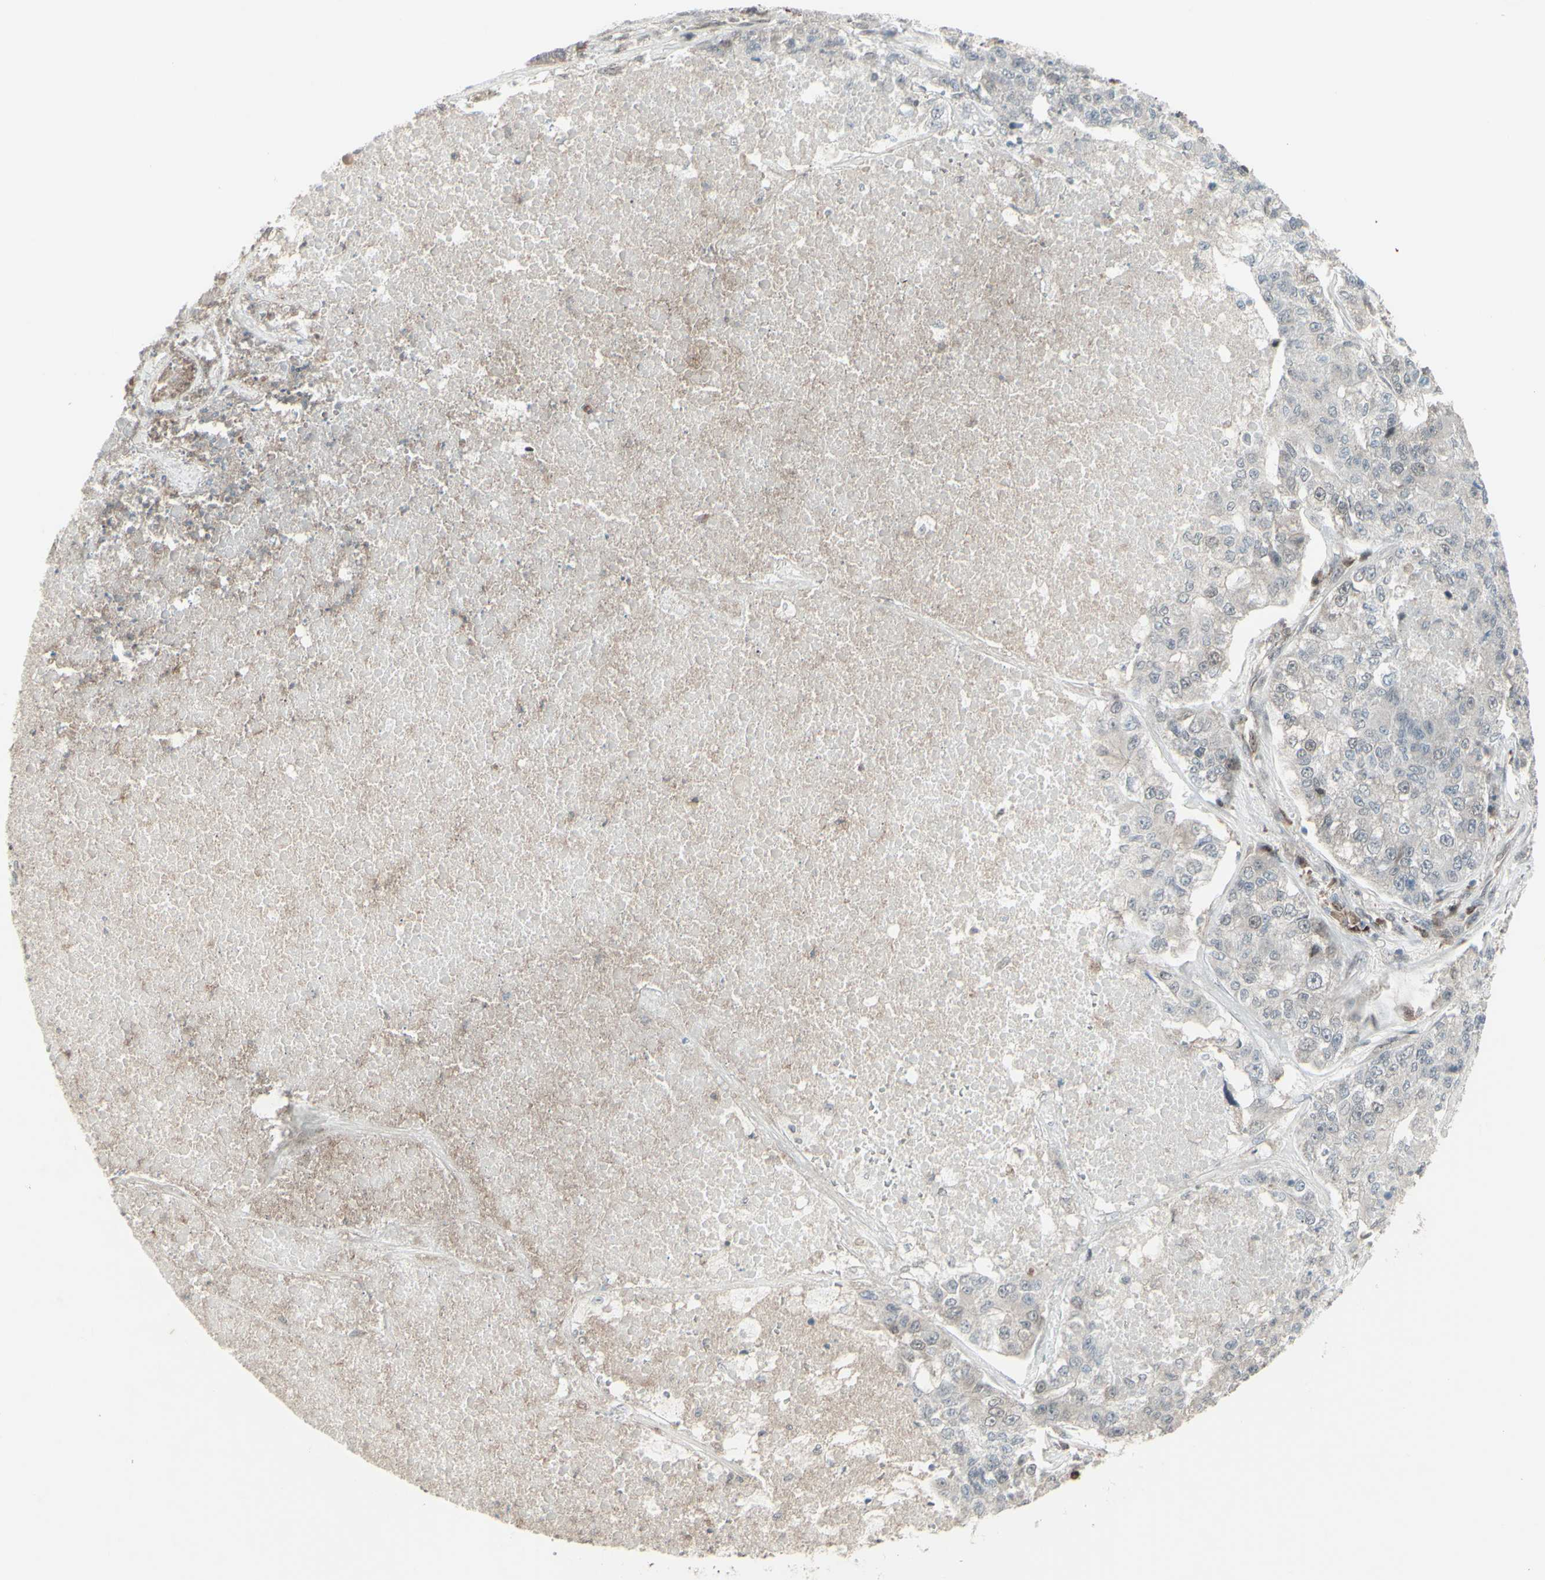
{"staining": {"intensity": "negative", "quantity": "none", "location": "none"}, "tissue": "lung cancer", "cell_type": "Tumor cells", "image_type": "cancer", "snomed": [{"axis": "morphology", "description": "Adenocarcinoma, NOS"}, {"axis": "topography", "description": "Lung"}], "caption": "Adenocarcinoma (lung) was stained to show a protein in brown. There is no significant expression in tumor cells.", "gene": "CD33", "patient": {"sex": "male", "age": 49}}